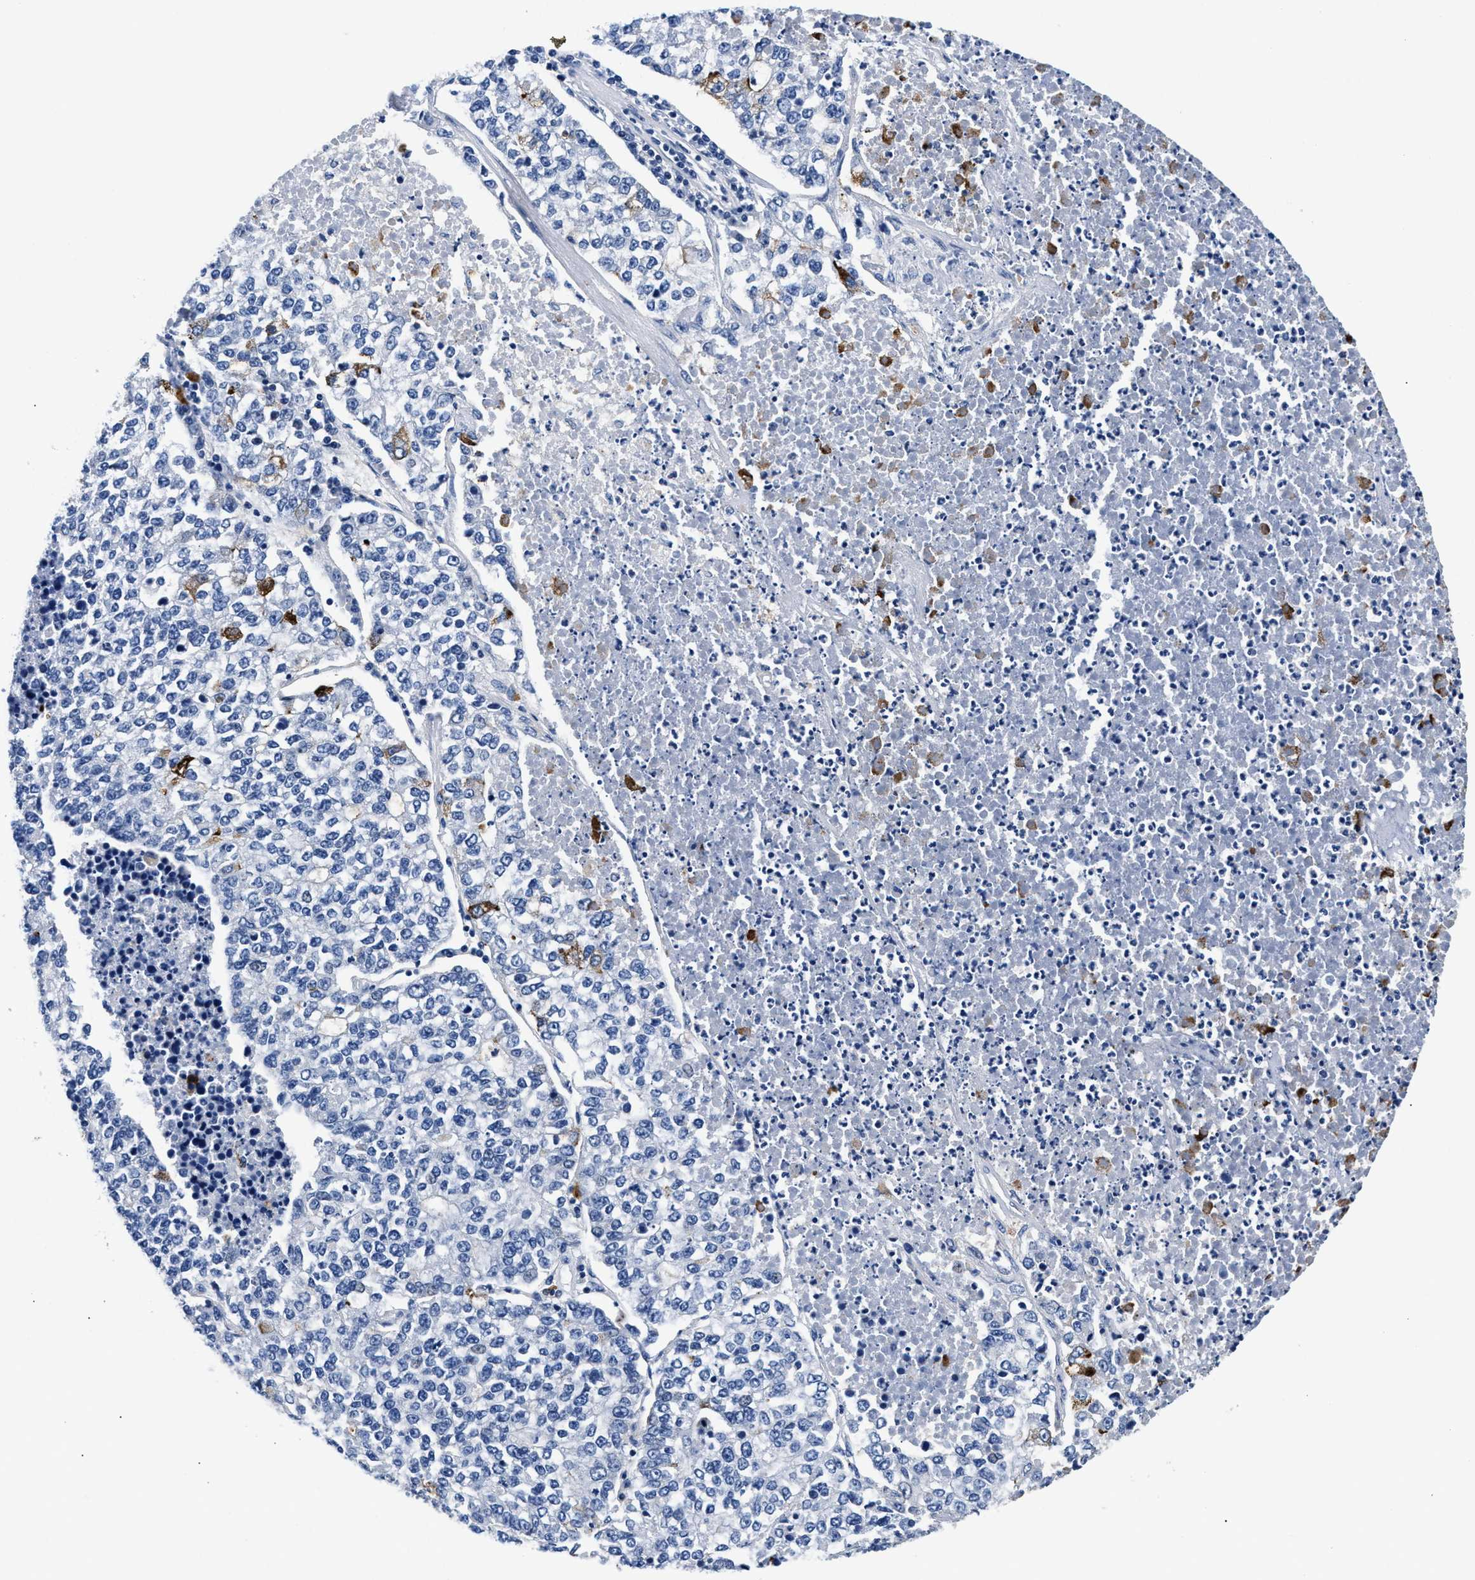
{"staining": {"intensity": "negative", "quantity": "none", "location": "none"}, "tissue": "lung cancer", "cell_type": "Tumor cells", "image_type": "cancer", "snomed": [{"axis": "morphology", "description": "Adenocarcinoma, NOS"}, {"axis": "topography", "description": "Lung"}], "caption": "There is no significant positivity in tumor cells of adenocarcinoma (lung). The staining is performed using DAB (3,3'-diaminobenzidine) brown chromogen with nuclei counter-stained in using hematoxylin.", "gene": "P2RY4", "patient": {"sex": "male", "age": 49}}